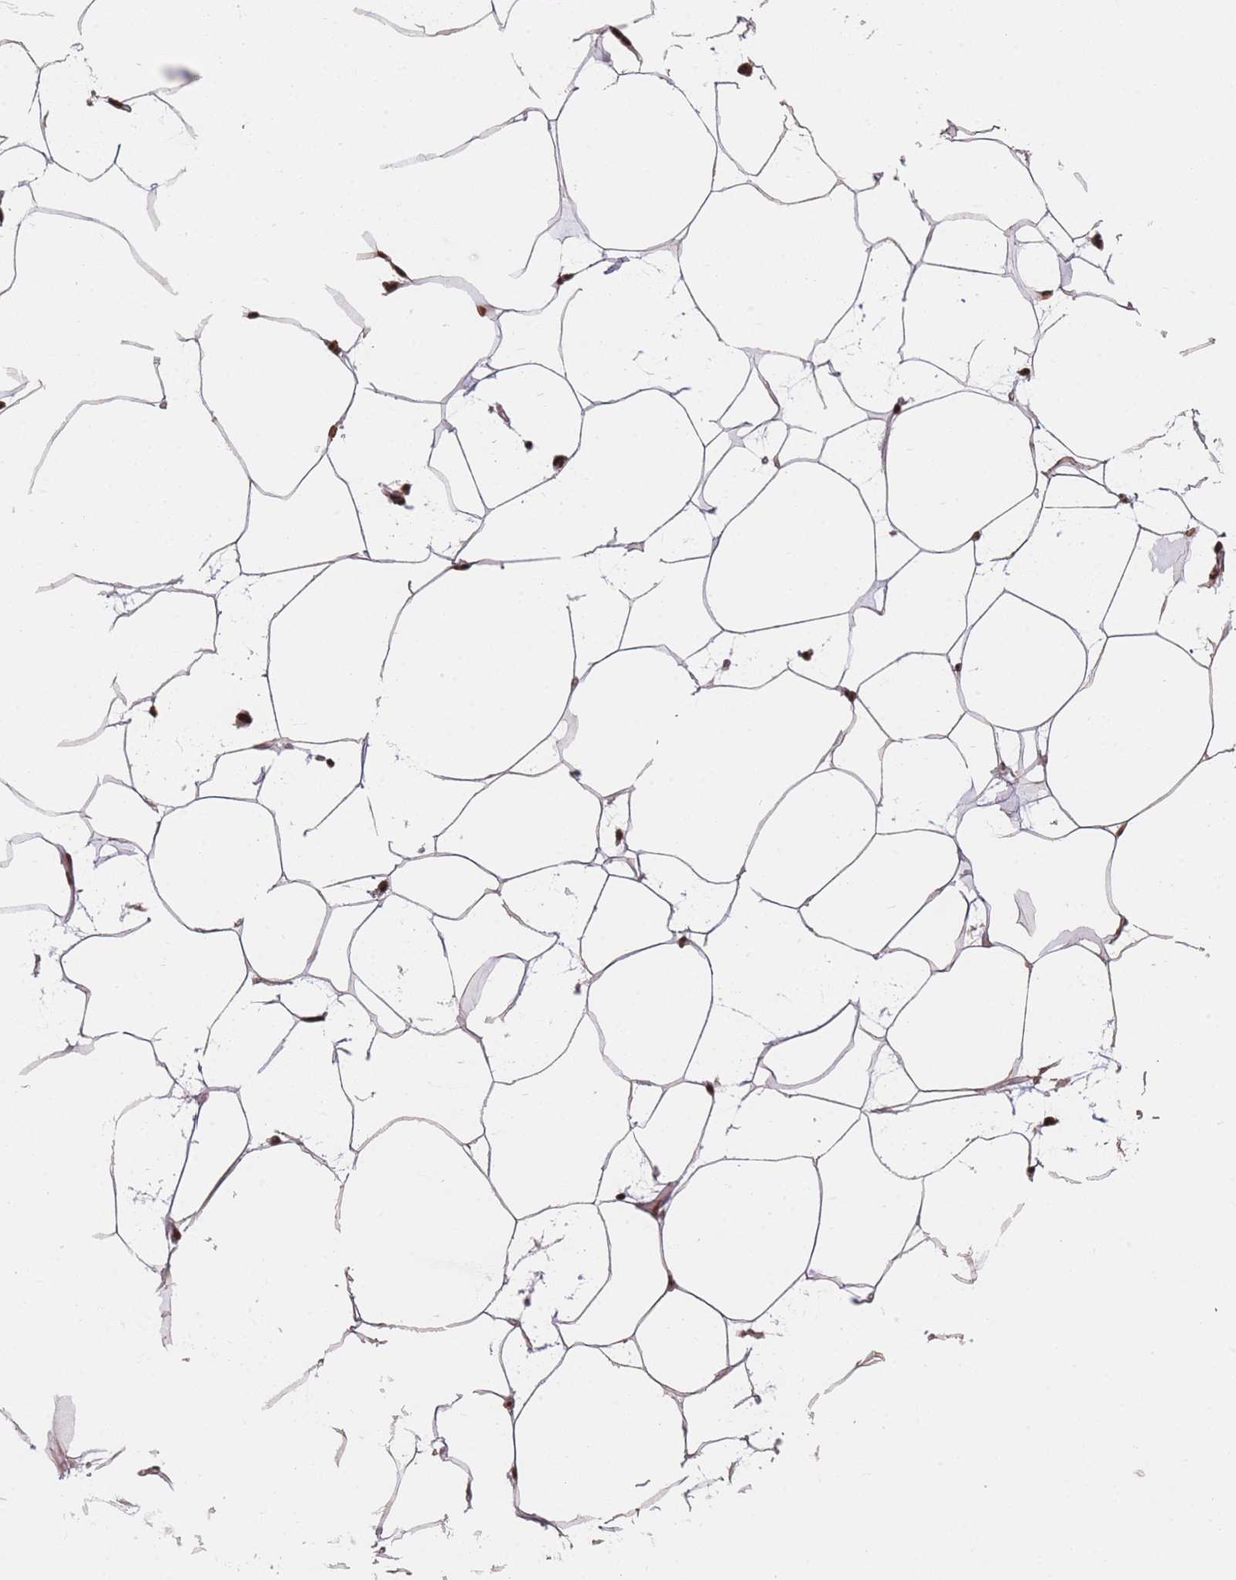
{"staining": {"intensity": "moderate", "quantity": ">75%", "location": "nuclear"}, "tissue": "adipose tissue", "cell_type": "Adipocytes", "image_type": "normal", "snomed": [{"axis": "morphology", "description": "Normal tissue, NOS"}, {"axis": "topography", "description": "Adipose tissue"}], "caption": "This is a photomicrograph of immunohistochemistry (IHC) staining of benign adipose tissue, which shows moderate staining in the nuclear of adipocytes.", "gene": "SUPT6H", "patient": {"sex": "female", "age": 37}}